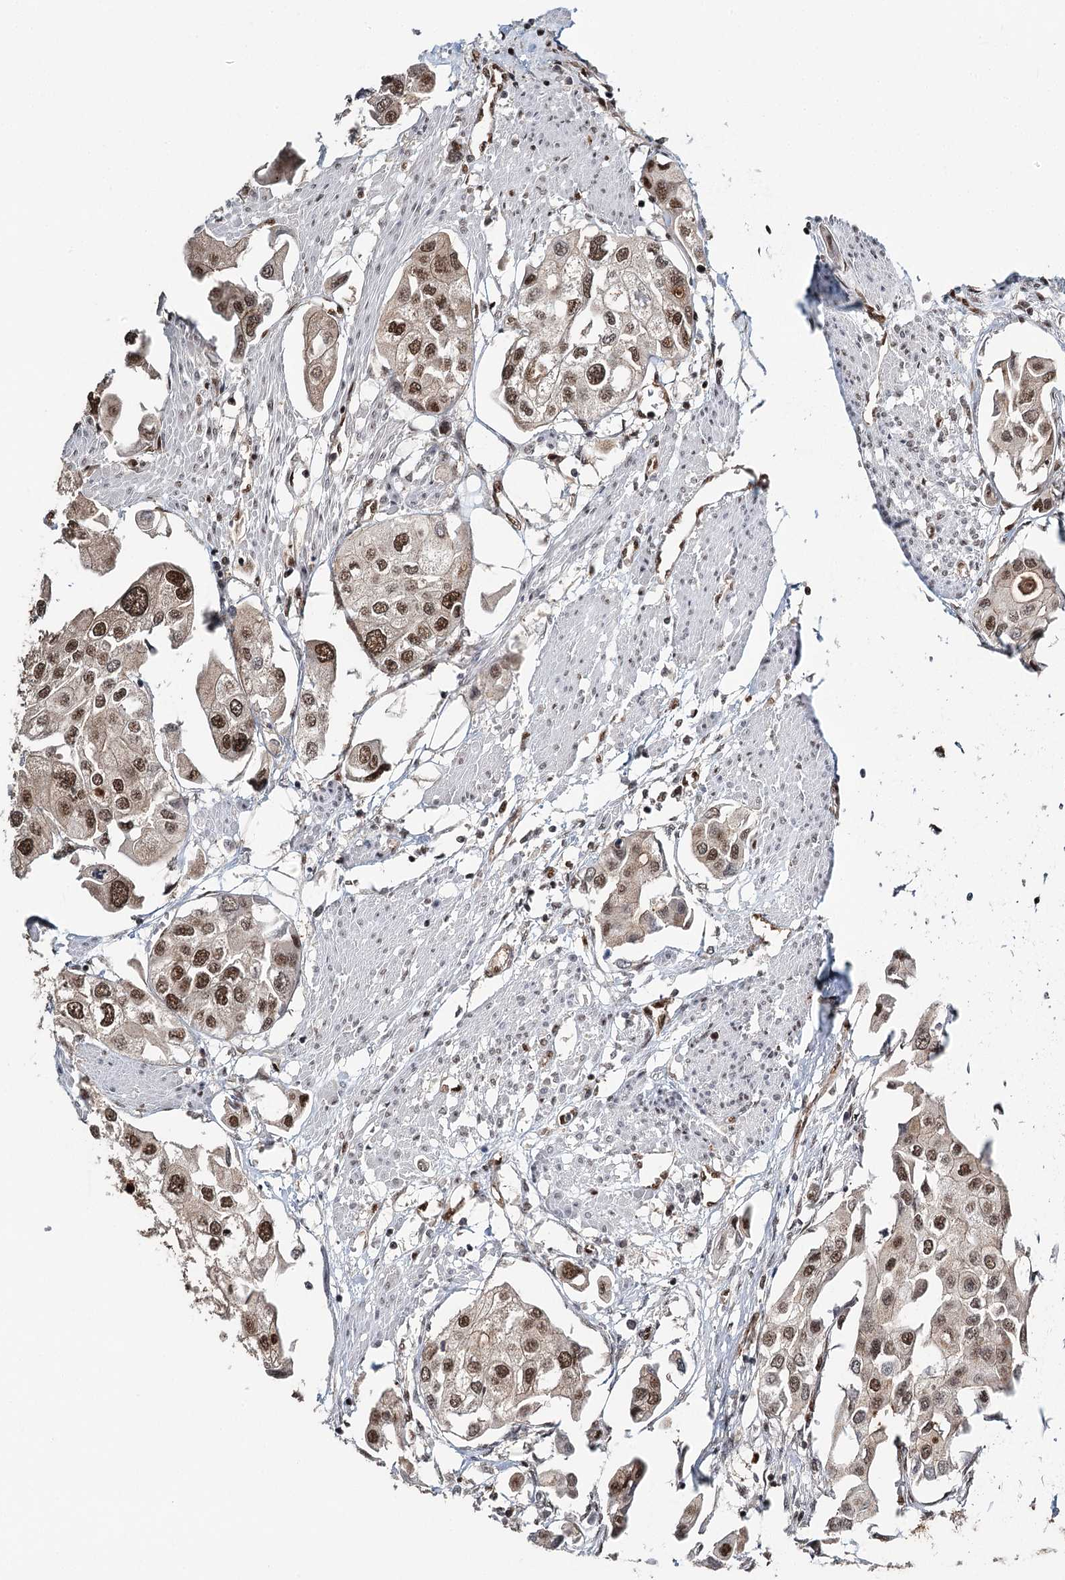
{"staining": {"intensity": "strong", "quantity": ">75%", "location": "nuclear"}, "tissue": "urothelial cancer", "cell_type": "Tumor cells", "image_type": "cancer", "snomed": [{"axis": "morphology", "description": "Urothelial carcinoma, High grade"}, {"axis": "topography", "description": "Urinary bladder"}], "caption": "A micrograph showing strong nuclear staining in approximately >75% of tumor cells in urothelial cancer, as visualized by brown immunohistochemical staining.", "gene": "RPS27A", "patient": {"sex": "male", "age": 64}}